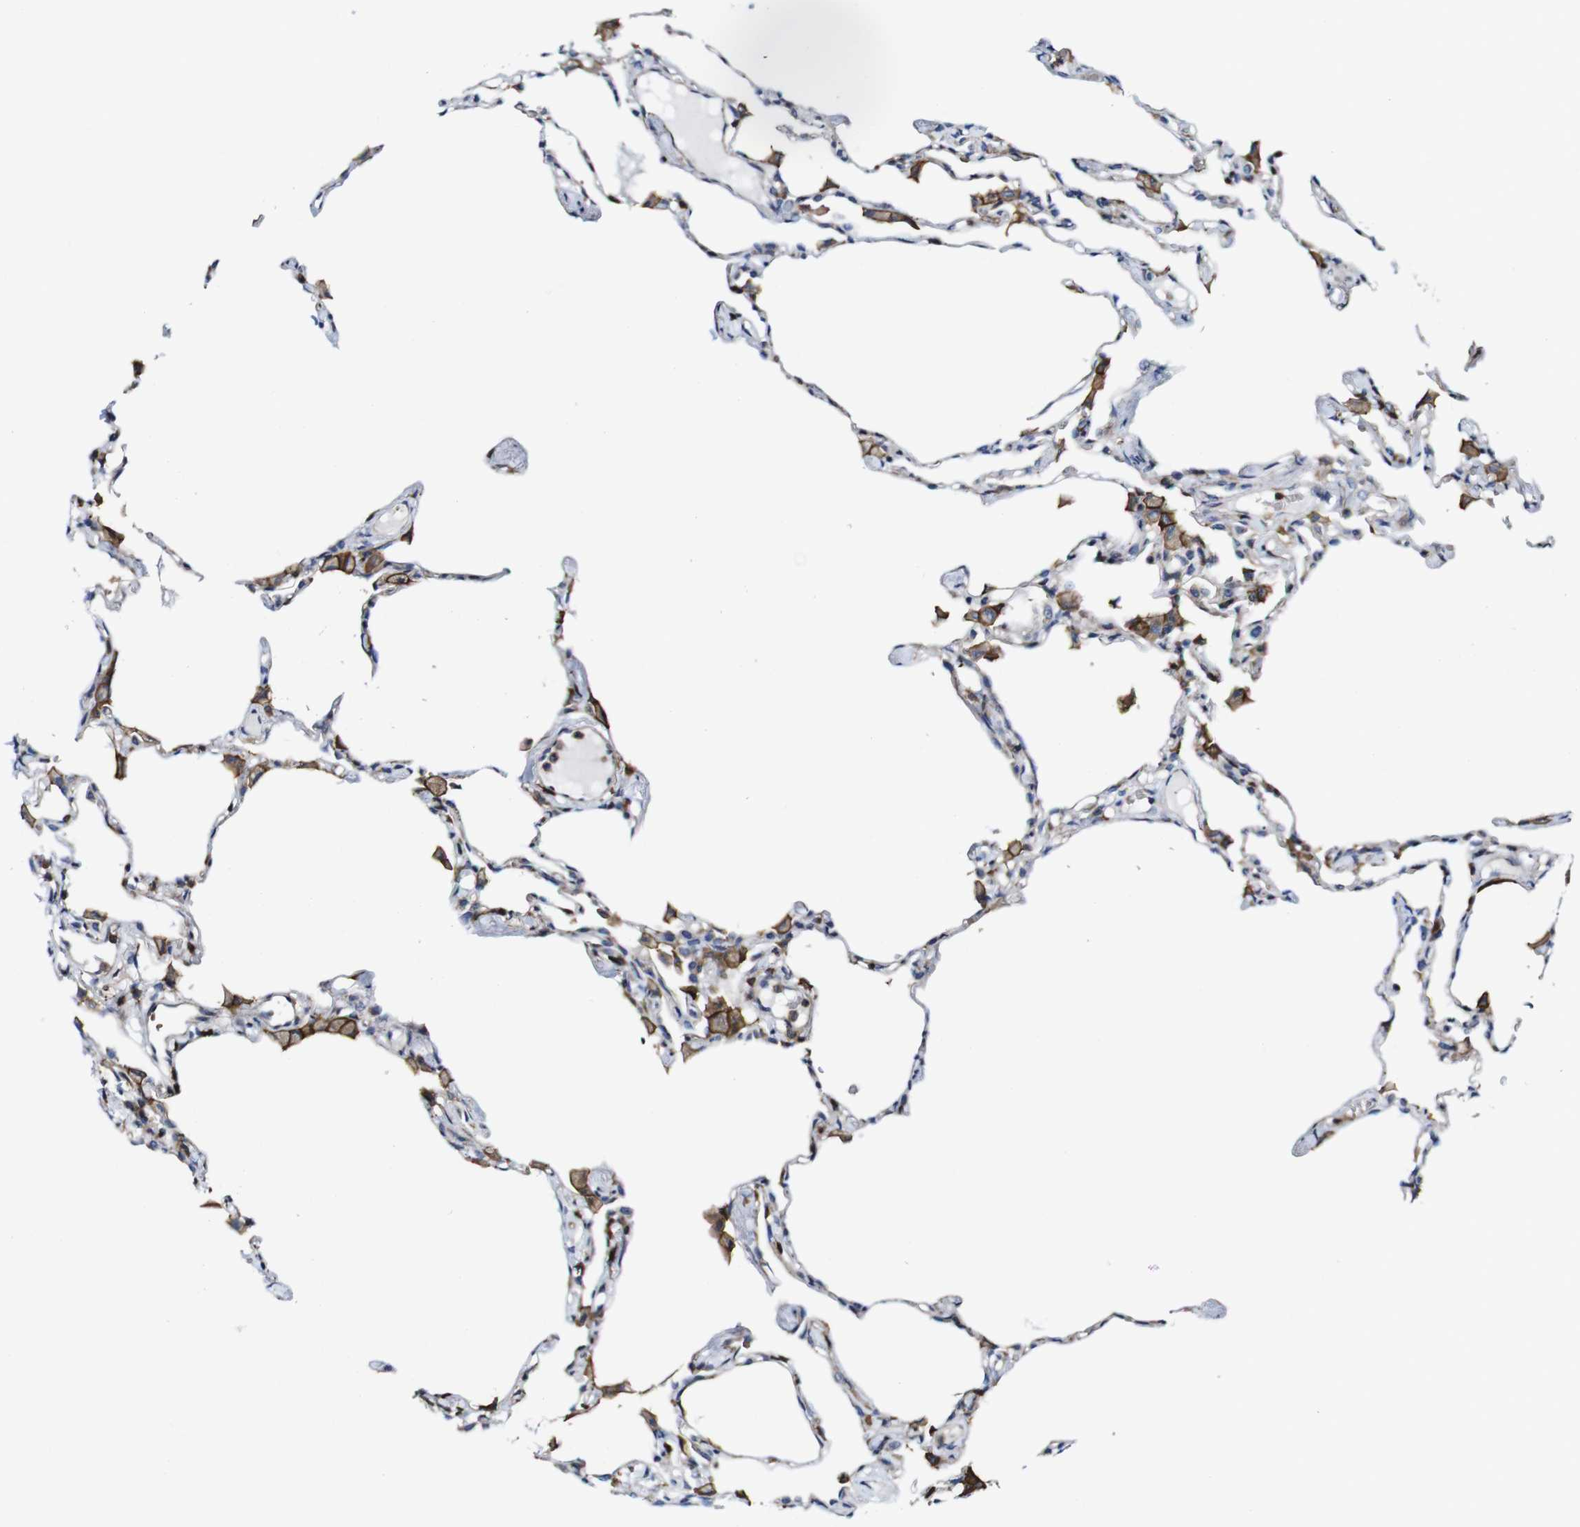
{"staining": {"intensity": "weak", "quantity": ">75%", "location": "cytoplasmic/membranous"}, "tissue": "lung", "cell_type": "Alveolar cells", "image_type": "normal", "snomed": [{"axis": "morphology", "description": "Normal tissue, NOS"}, {"axis": "topography", "description": "Lung"}], "caption": "Weak cytoplasmic/membranous staining for a protein is present in about >75% of alveolar cells of unremarkable lung using IHC.", "gene": "JAK2", "patient": {"sex": "female", "age": 49}}